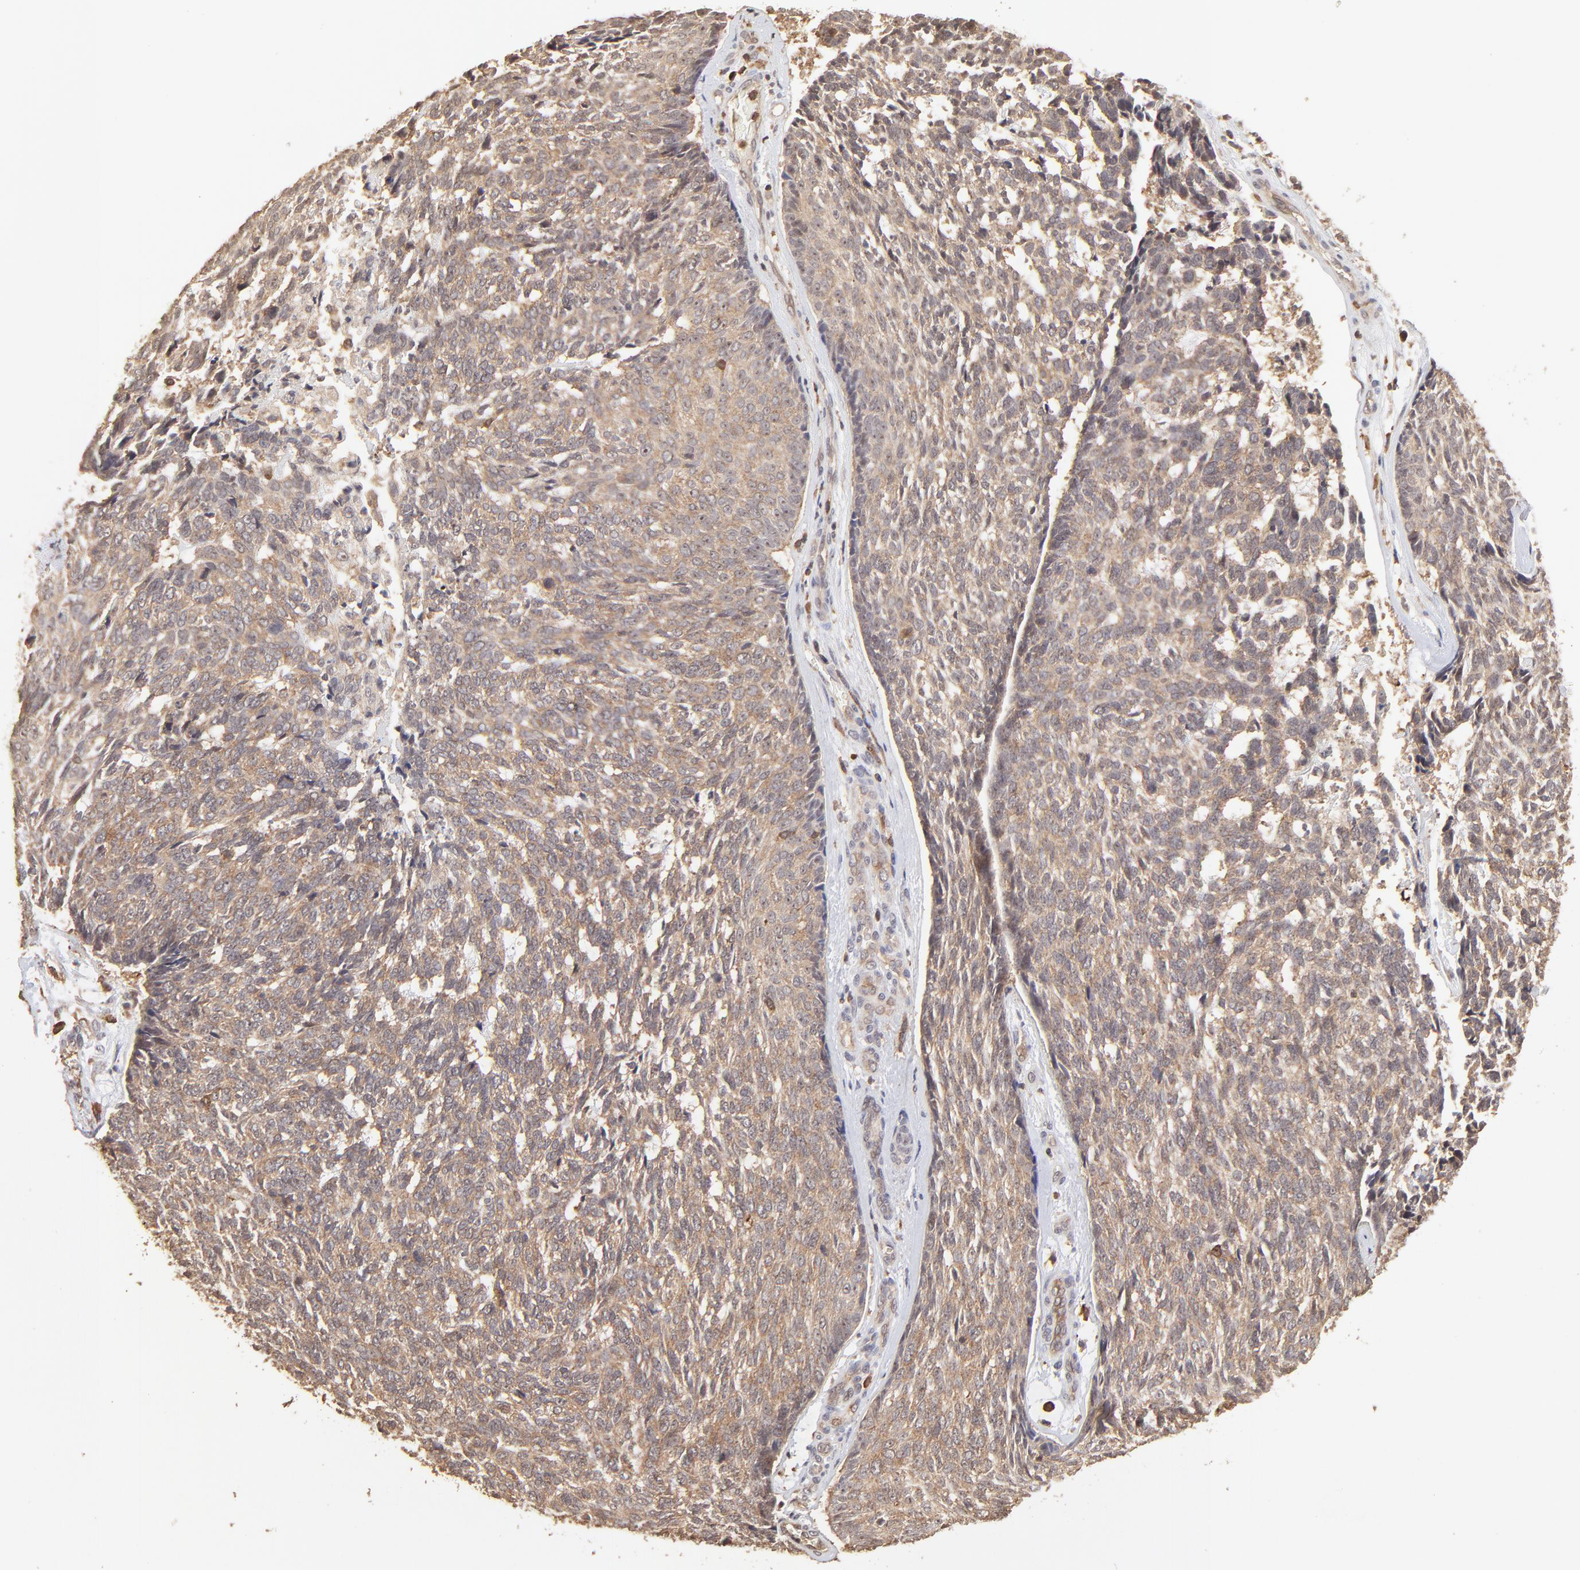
{"staining": {"intensity": "moderate", "quantity": ">75%", "location": "cytoplasmic/membranous"}, "tissue": "skin cancer", "cell_type": "Tumor cells", "image_type": "cancer", "snomed": [{"axis": "morphology", "description": "Basal cell carcinoma"}, {"axis": "topography", "description": "Skin"}], "caption": "Immunohistochemistry (IHC) staining of skin basal cell carcinoma, which displays medium levels of moderate cytoplasmic/membranous expression in approximately >75% of tumor cells indicating moderate cytoplasmic/membranous protein expression. The staining was performed using DAB (3,3'-diaminobenzidine) (brown) for protein detection and nuclei were counterstained in hematoxylin (blue).", "gene": "STON2", "patient": {"sex": "male", "age": 72}}